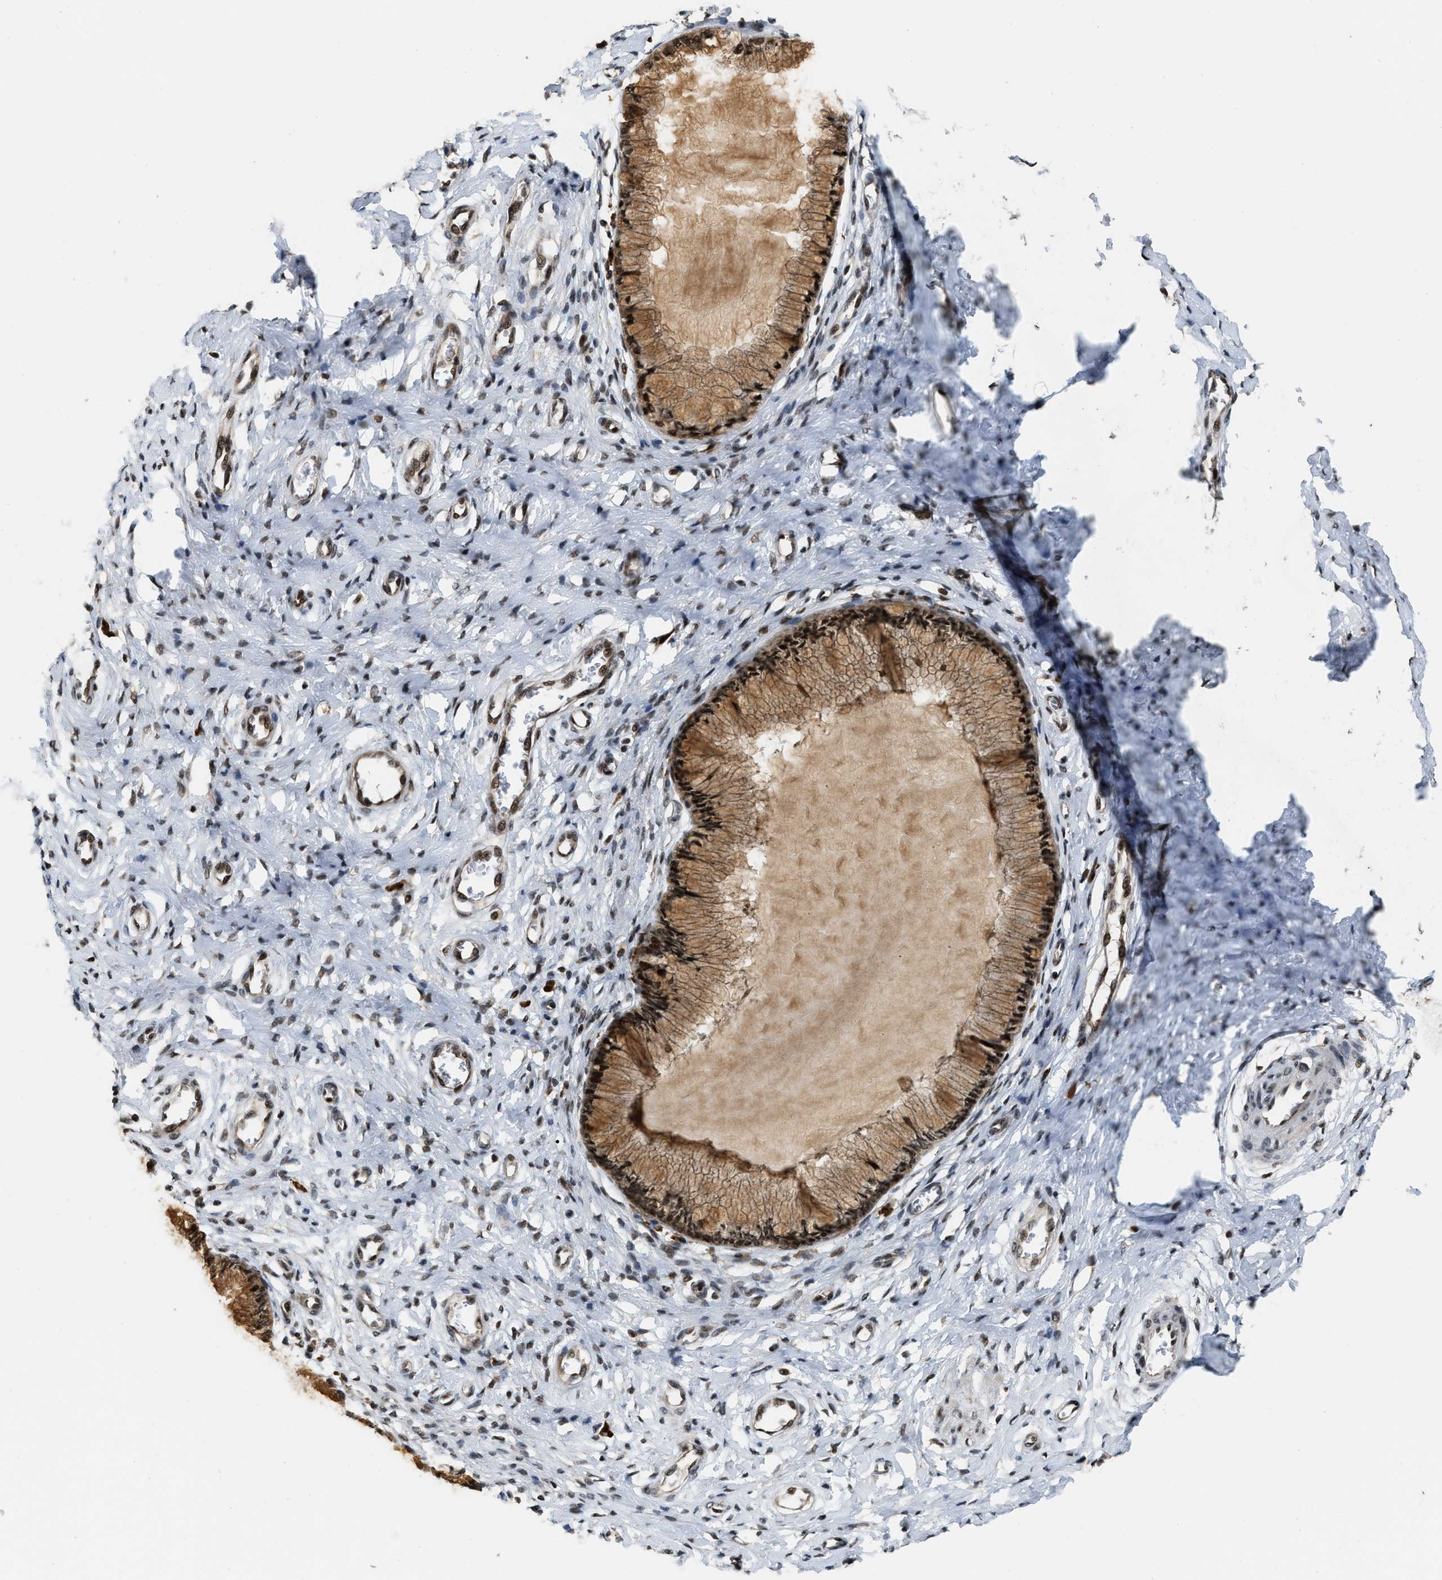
{"staining": {"intensity": "strong", "quantity": ">75%", "location": "cytoplasmic/membranous,nuclear"}, "tissue": "cervix", "cell_type": "Glandular cells", "image_type": "normal", "snomed": [{"axis": "morphology", "description": "Normal tissue, NOS"}, {"axis": "topography", "description": "Cervix"}], "caption": "IHC micrograph of normal cervix stained for a protein (brown), which exhibits high levels of strong cytoplasmic/membranous,nuclear positivity in approximately >75% of glandular cells.", "gene": "SERTAD2", "patient": {"sex": "female", "age": 55}}